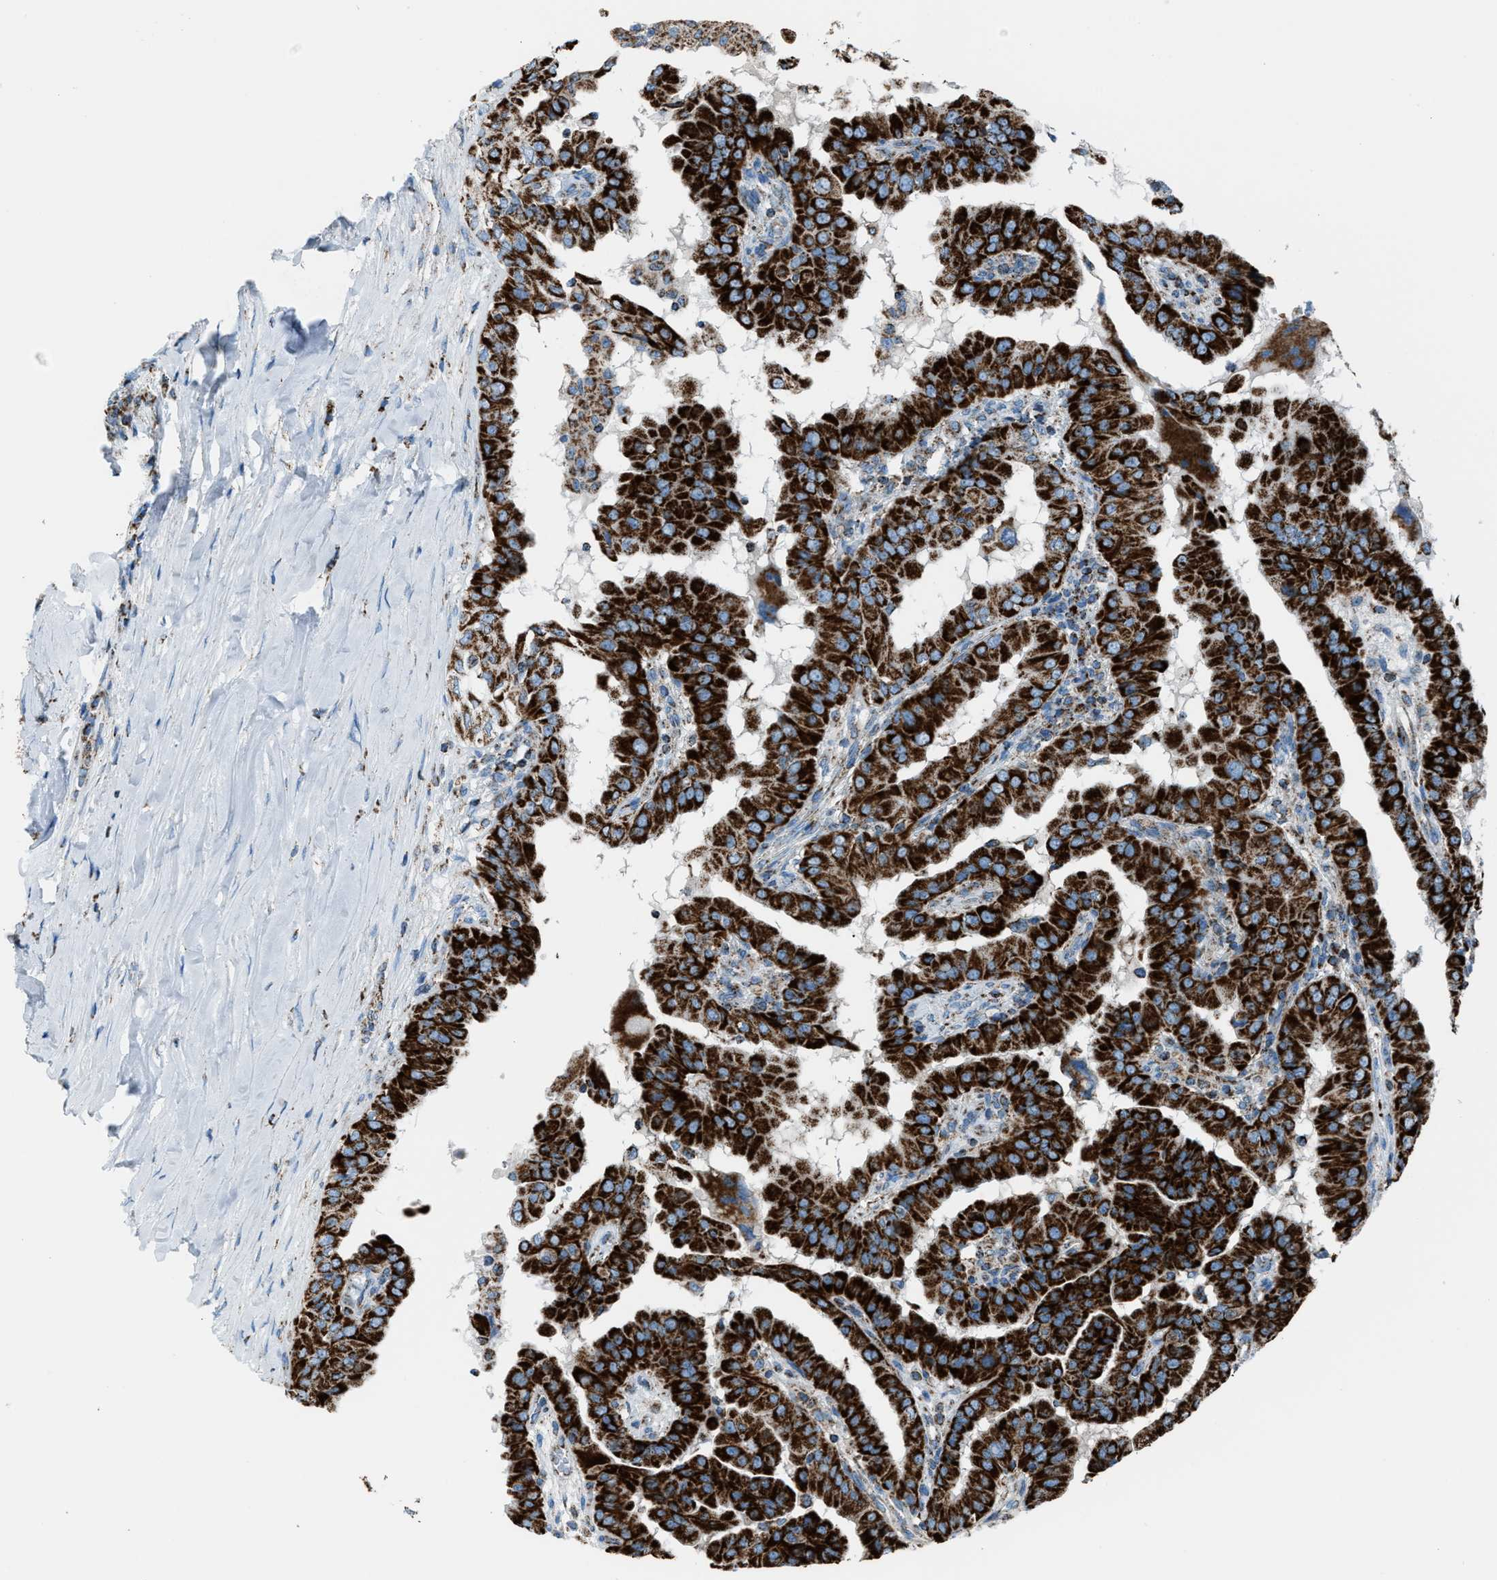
{"staining": {"intensity": "strong", "quantity": ">75%", "location": "cytoplasmic/membranous"}, "tissue": "thyroid cancer", "cell_type": "Tumor cells", "image_type": "cancer", "snomed": [{"axis": "morphology", "description": "Papillary adenocarcinoma, NOS"}, {"axis": "topography", "description": "Thyroid gland"}], "caption": "Immunohistochemical staining of papillary adenocarcinoma (thyroid) displays high levels of strong cytoplasmic/membranous protein expression in about >75% of tumor cells.", "gene": "MDH2", "patient": {"sex": "male", "age": 33}}